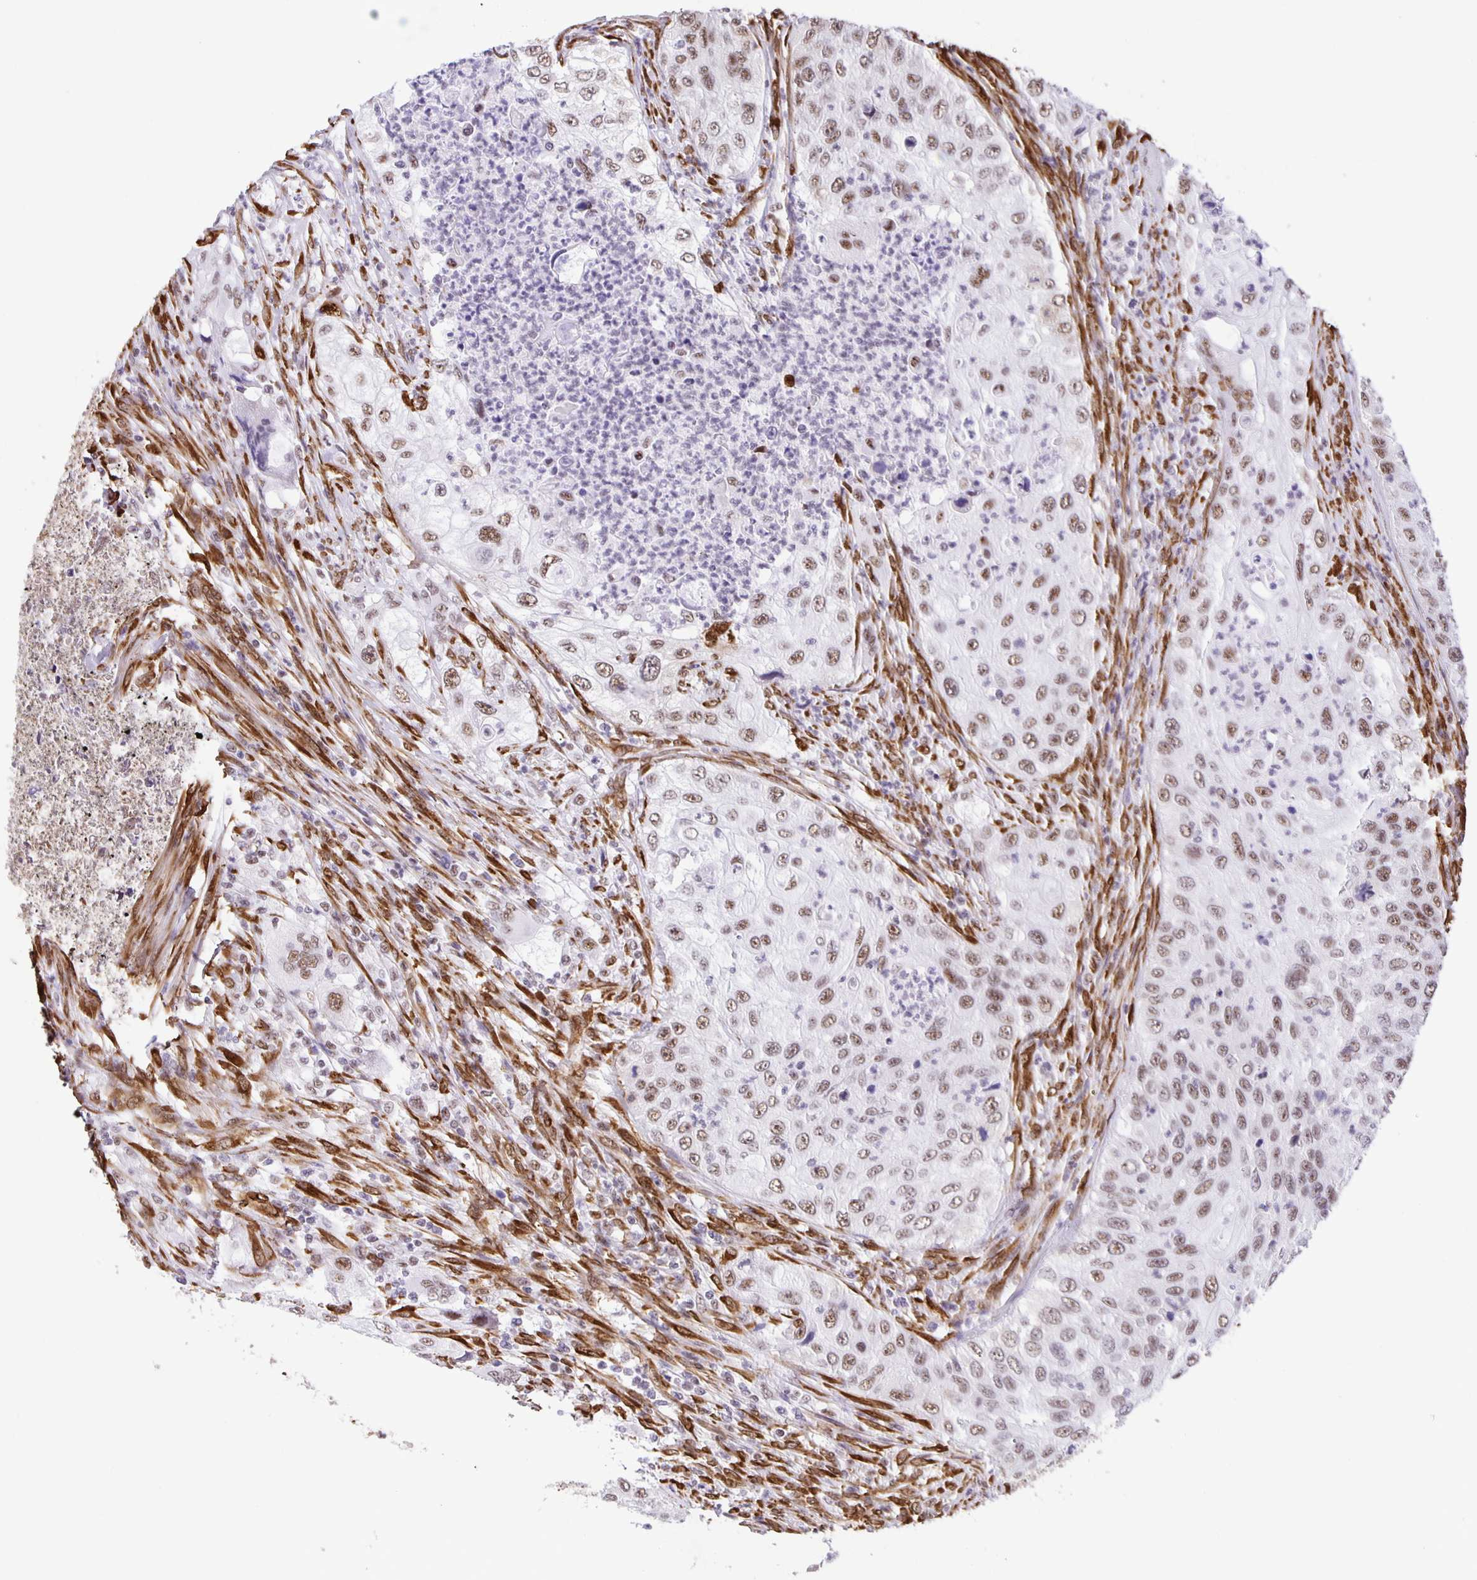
{"staining": {"intensity": "moderate", "quantity": ">75%", "location": "nuclear"}, "tissue": "urothelial cancer", "cell_type": "Tumor cells", "image_type": "cancer", "snomed": [{"axis": "morphology", "description": "Urothelial carcinoma, High grade"}, {"axis": "topography", "description": "Urinary bladder"}], "caption": "Immunohistochemical staining of human urothelial cancer exhibits medium levels of moderate nuclear protein positivity in approximately >75% of tumor cells.", "gene": "ZRANB2", "patient": {"sex": "female", "age": 60}}